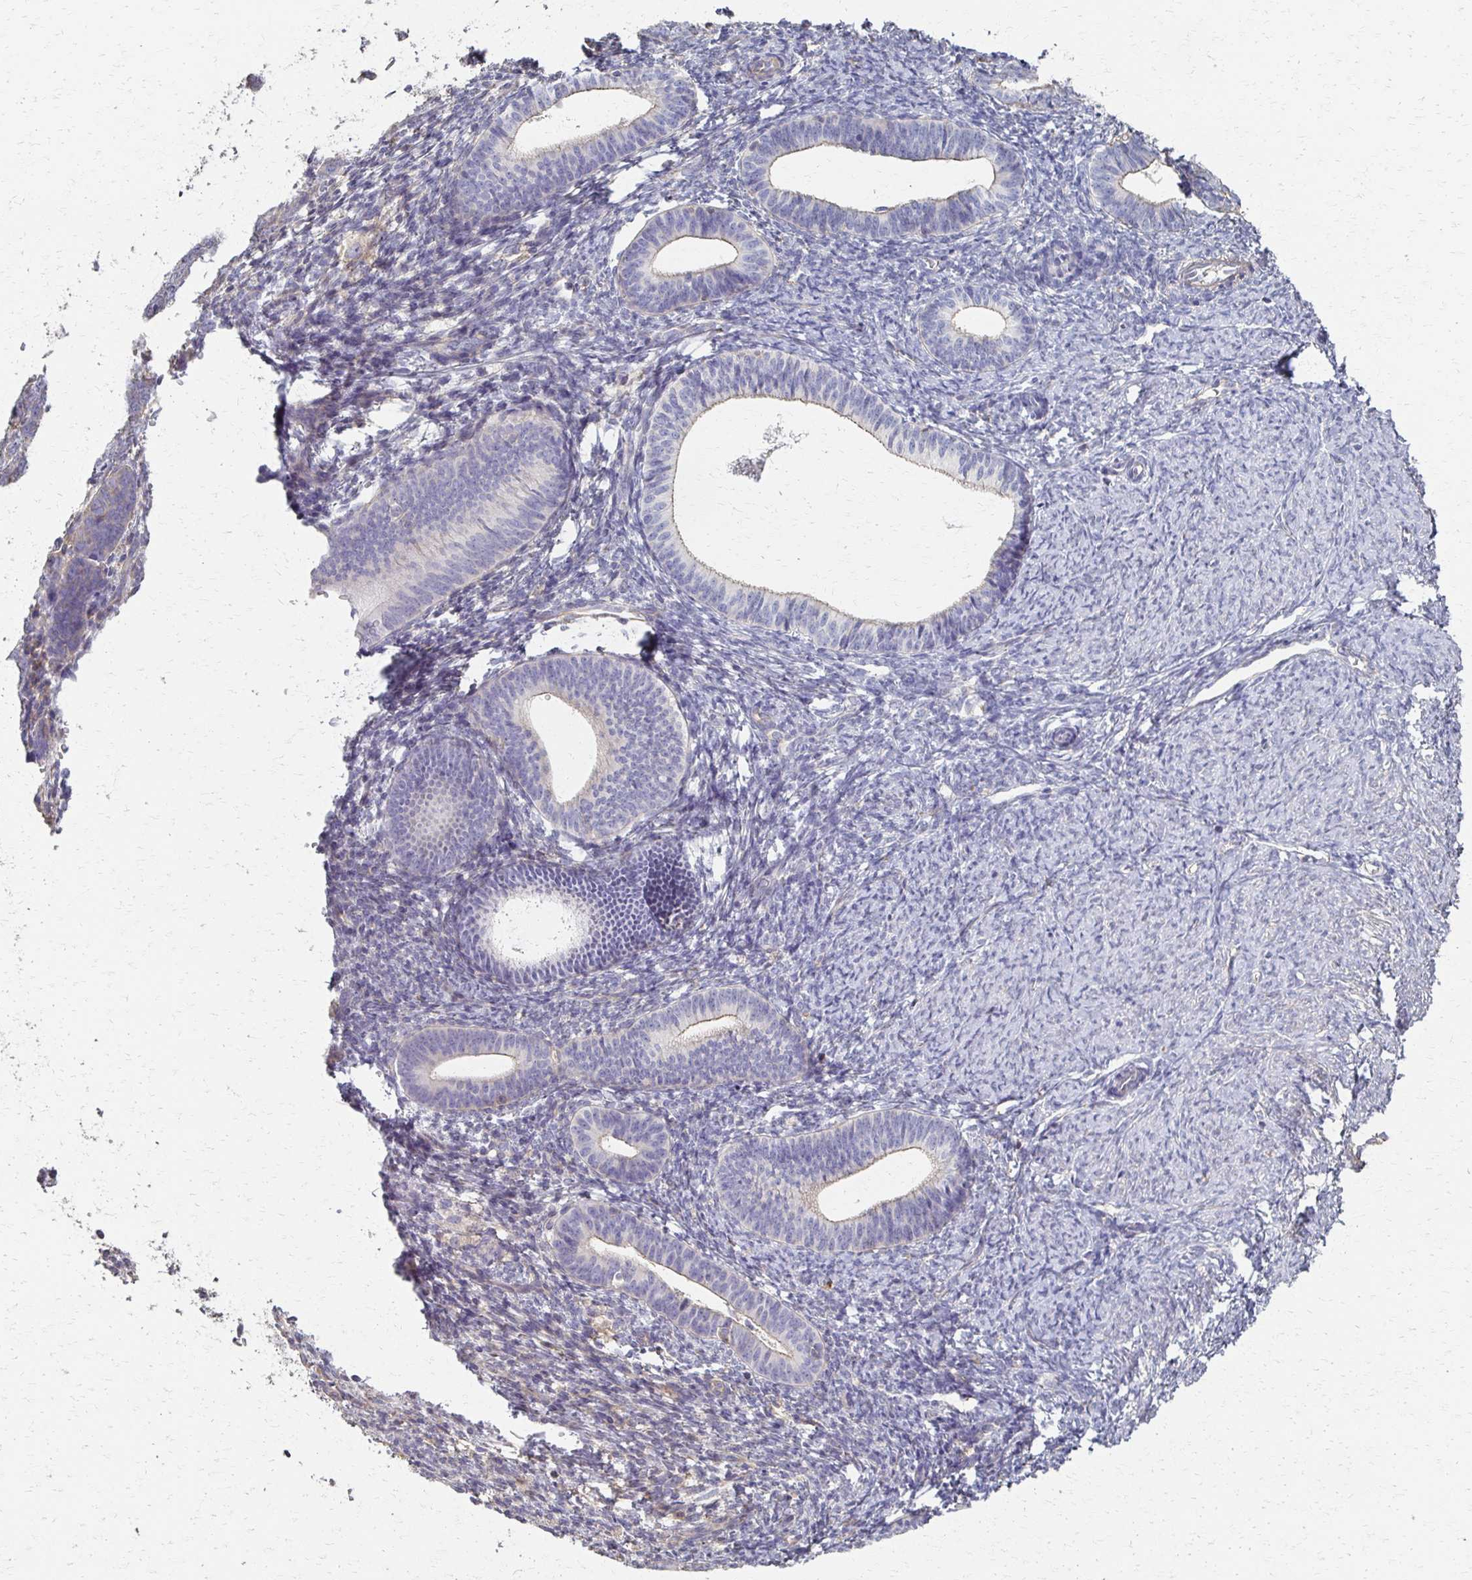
{"staining": {"intensity": "moderate", "quantity": "<25%", "location": "cytoplasmic/membranous"}, "tissue": "endometrial cancer", "cell_type": "Tumor cells", "image_type": "cancer", "snomed": [{"axis": "morphology", "description": "Adenocarcinoma, NOS"}, {"axis": "topography", "description": "Endometrium"}], "caption": "DAB (3,3'-diaminobenzidine) immunohistochemical staining of endometrial cancer (adenocarcinoma) displays moderate cytoplasmic/membranous protein positivity in approximately <25% of tumor cells.", "gene": "C1QTNF7", "patient": {"sex": "female", "age": 82}}